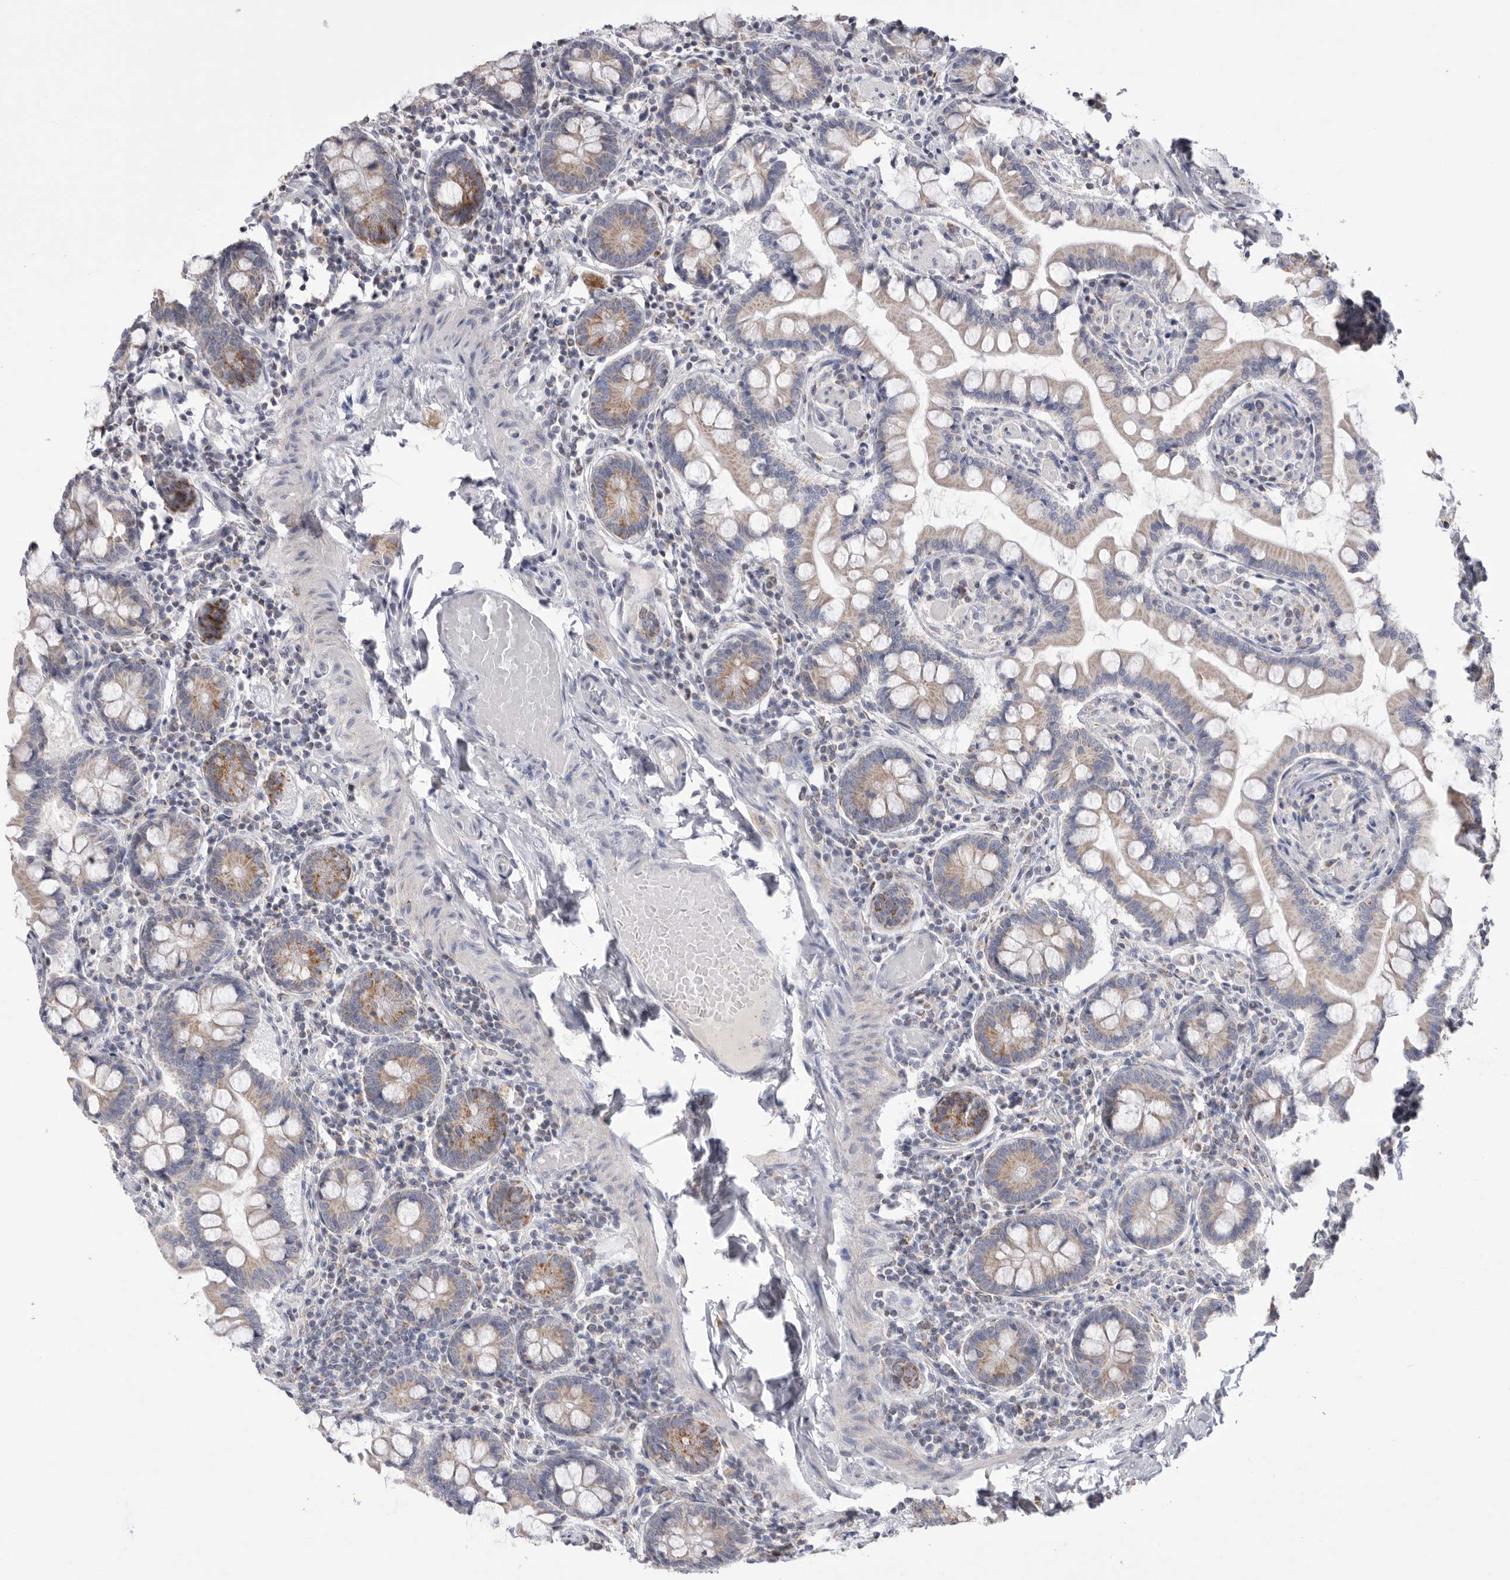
{"staining": {"intensity": "weak", "quantity": "25%-75%", "location": "cytoplasmic/membranous"}, "tissue": "small intestine", "cell_type": "Glandular cells", "image_type": "normal", "snomed": [{"axis": "morphology", "description": "Normal tissue, NOS"}, {"axis": "topography", "description": "Small intestine"}], "caption": "Immunohistochemistry (IHC) (DAB (3,3'-diaminobenzidine)) staining of benign small intestine reveals weak cytoplasmic/membranous protein staining in about 25%-75% of glandular cells.", "gene": "VDAC3", "patient": {"sex": "male", "age": 41}}